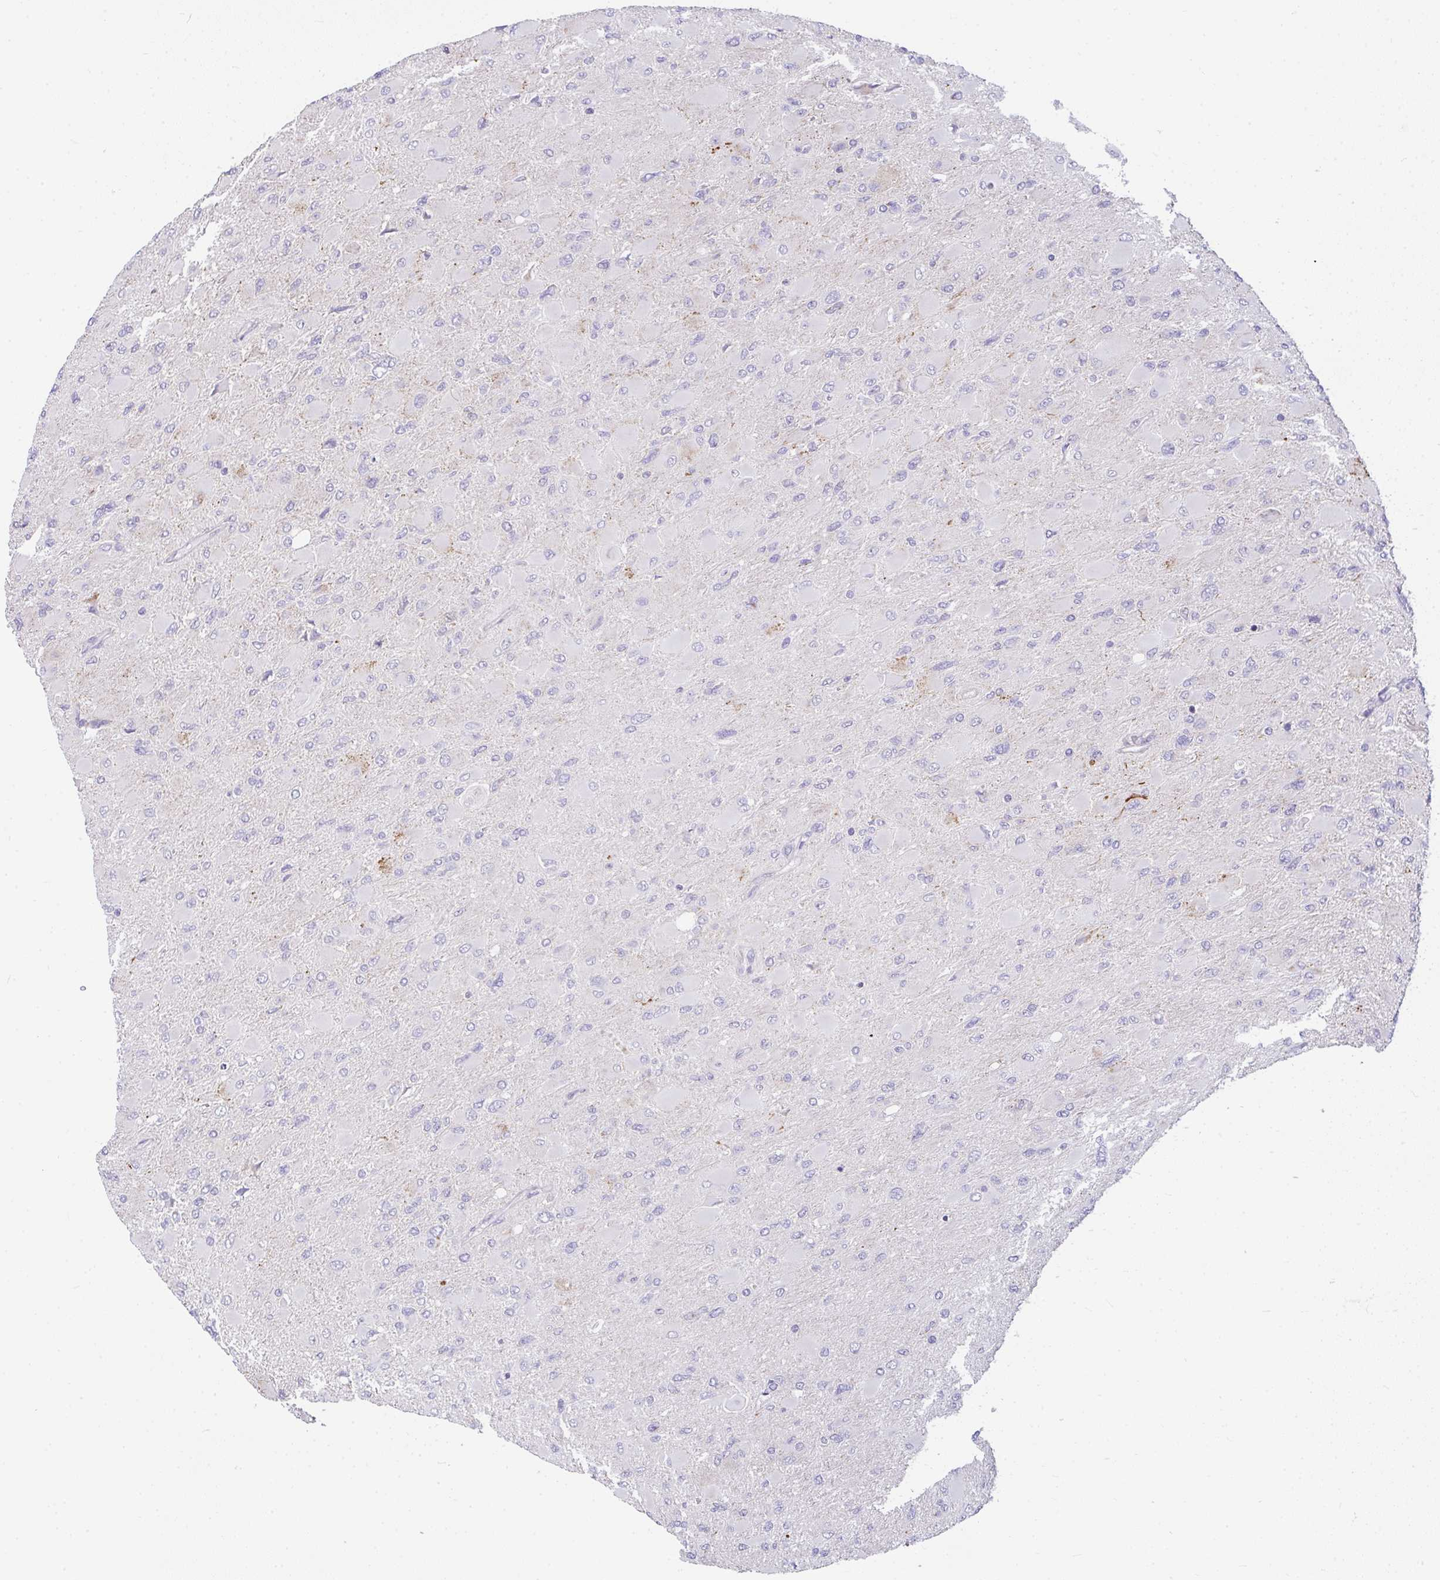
{"staining": {"intensity": "negative", "quantity": "none", "location": "none"}, "tissue": "glioma", "cell_type": "Tumor cells", "image_type": "cancer", "snomed": [{"axis": "morphology", "description": "Glioma, malignant, High grade"}, {"axis": "topography", "description": "Cerebral cortex"}], "caption": "Immunohistochemical staining of glioma demonstrates no significant expression in tumor cells.", "gene": "SRRM4", "patient": {"sex": "female", "age": 36}}